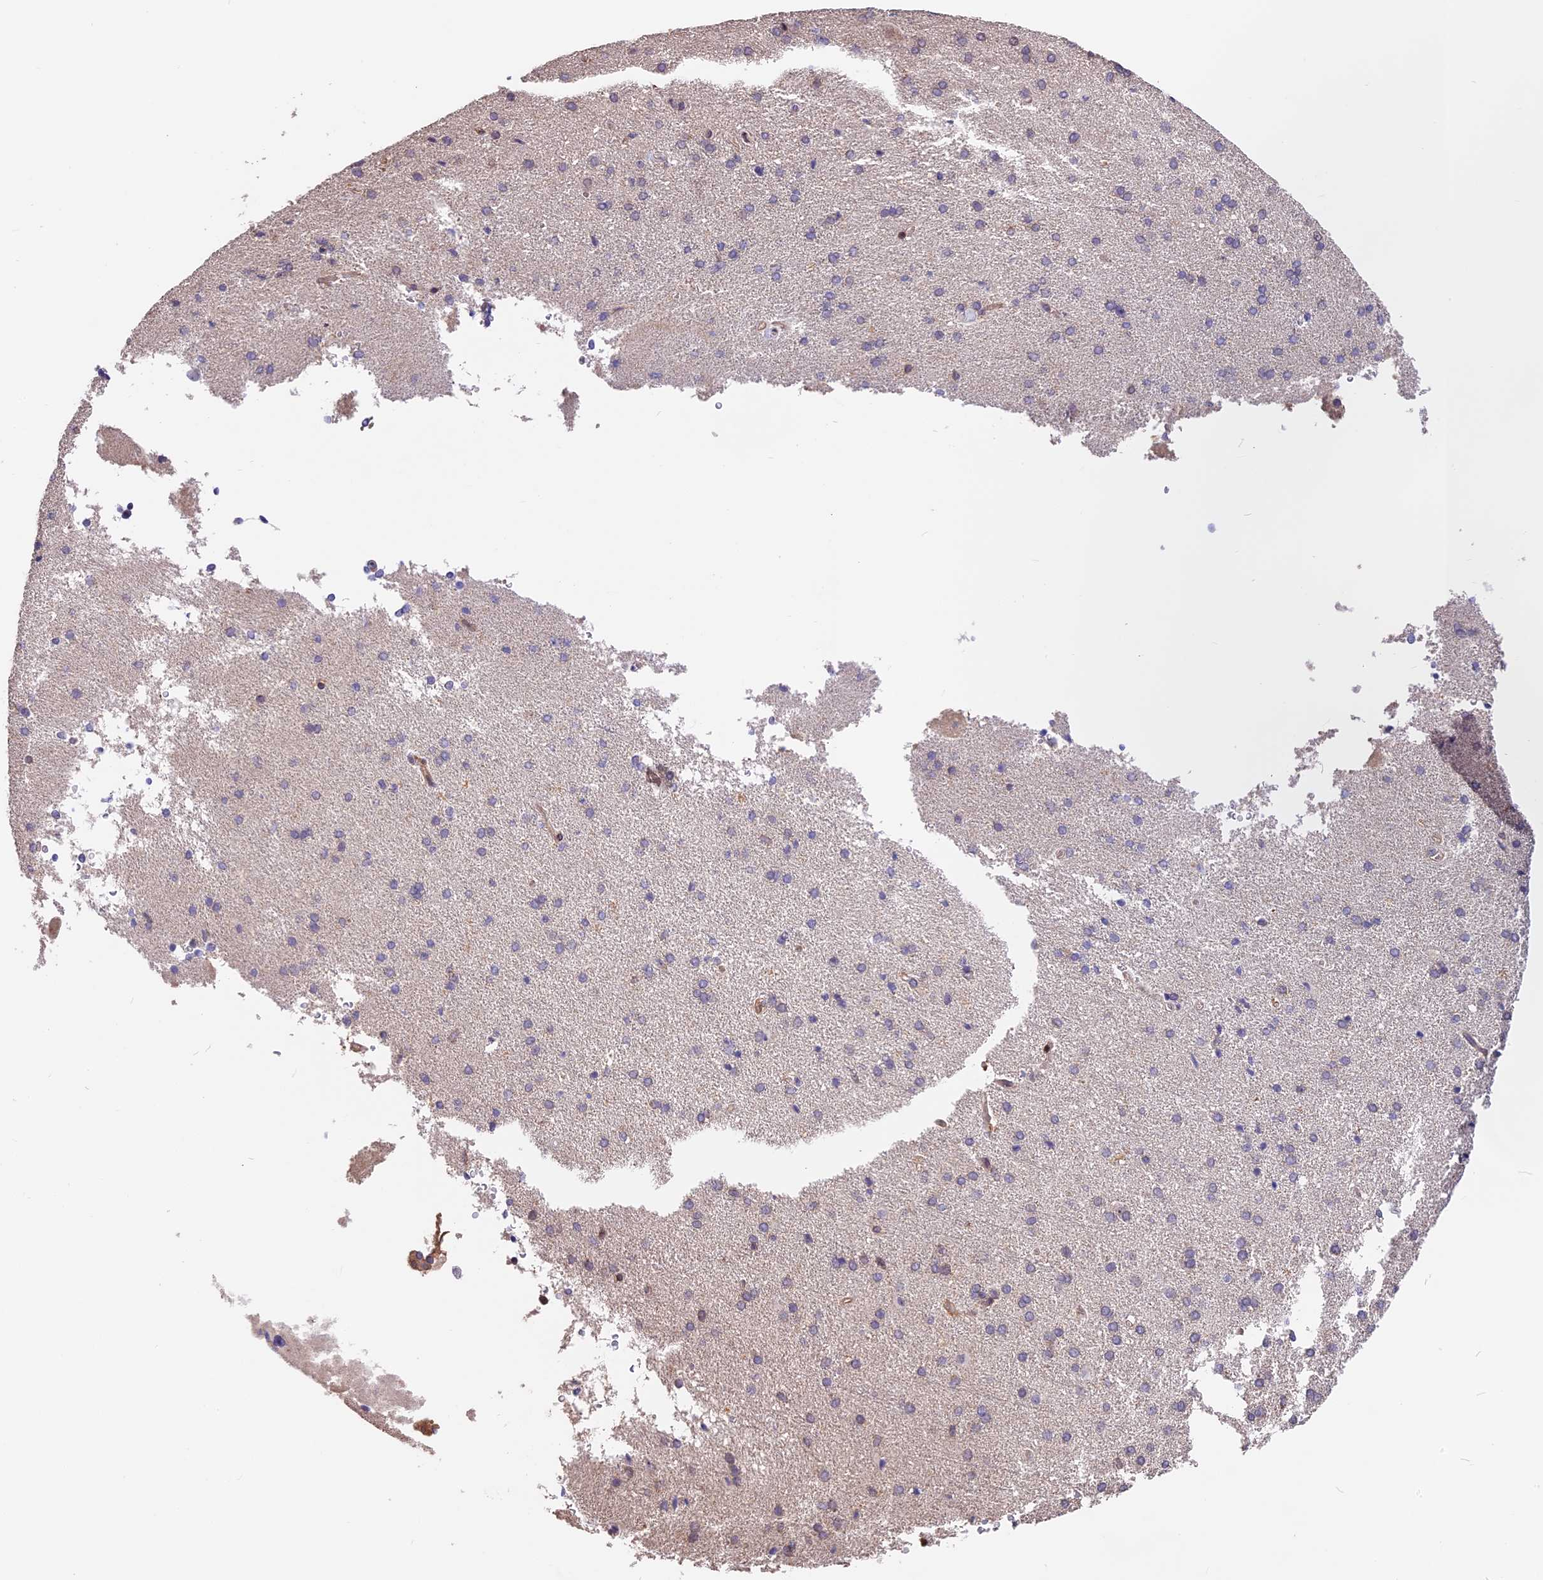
{"staining": {"intensity": "negative", "quantity": "none", "location": "none"}, "tissue": "cerebral cortex", "cell_type": "Endothelial cells", "image_type": "normal", "snomed": [{"axis": "morphology", "description": "Normal tissue, NOS"}, {"axis": "topography", "description": "Cerebral cortex"}], "caption": "The histopathology image demonstrates no staining of endothelial cells in normal cerebral cortex.", "gene": "ARHGAP17", "patient": {"sex": "male", "age": 62}}